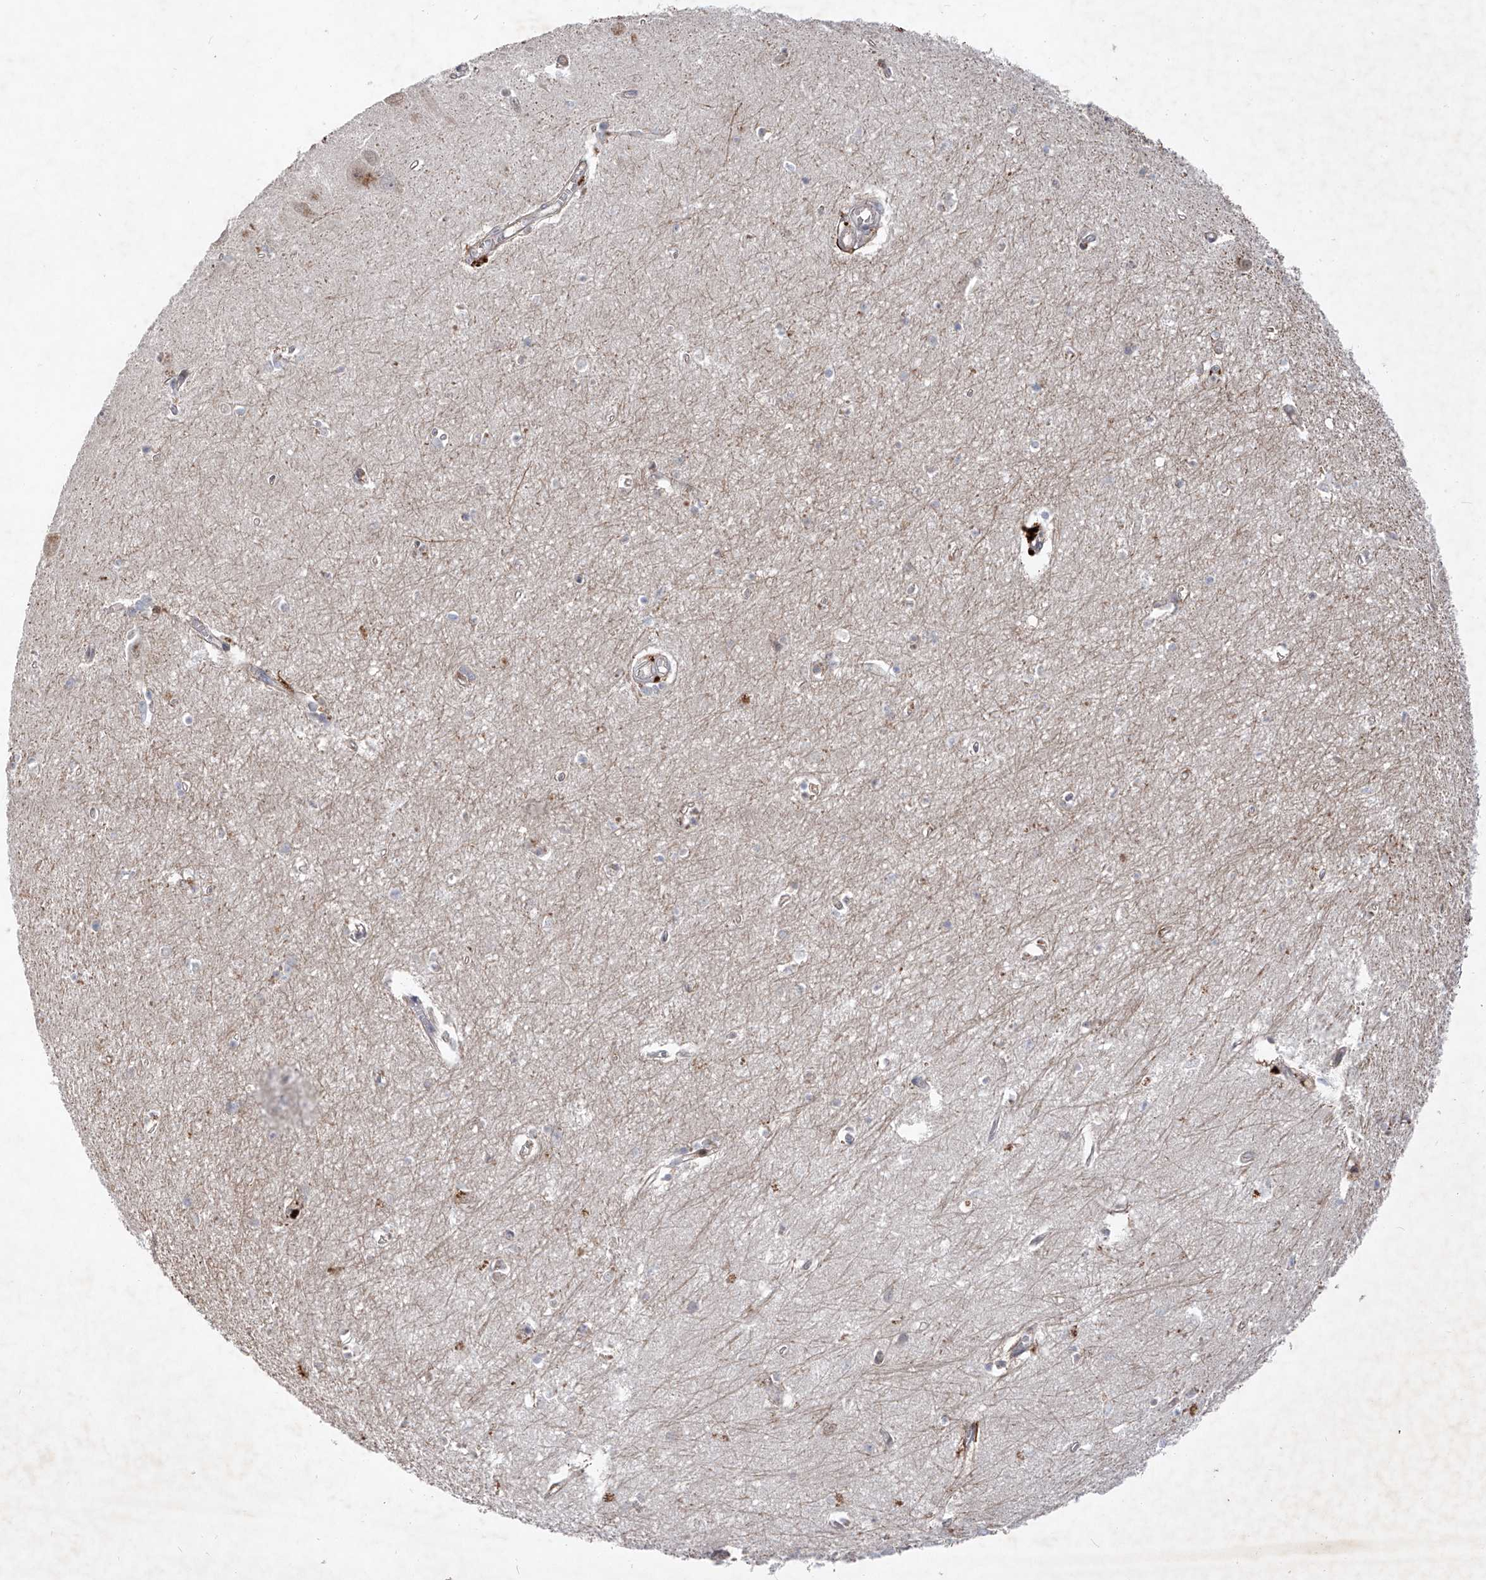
{"staining": {"intensity": "negative", "quantity": "none", "location": "none"}, "tissue": "hippocampus", "cell_type": "Glial cells", "image_type": "normal", "snomed": [{"axis": "morphology", "description": "Normal tissue, NOS"}, {"axis": "topography", "description": "Hippocampus"}], "caption": "DAB (3,3'-diaminobenzidine) immunohistochemical staining of unremarkable hippocampus shows no significant staining in glial cells. (DAB (3,3'-diaminobenzidine) immunohistochemistry (IHC) visualized using brightfield microscopy, high magnification).", "gene": "FAM135A", "patient": {"sex": "female", "age": 64}}